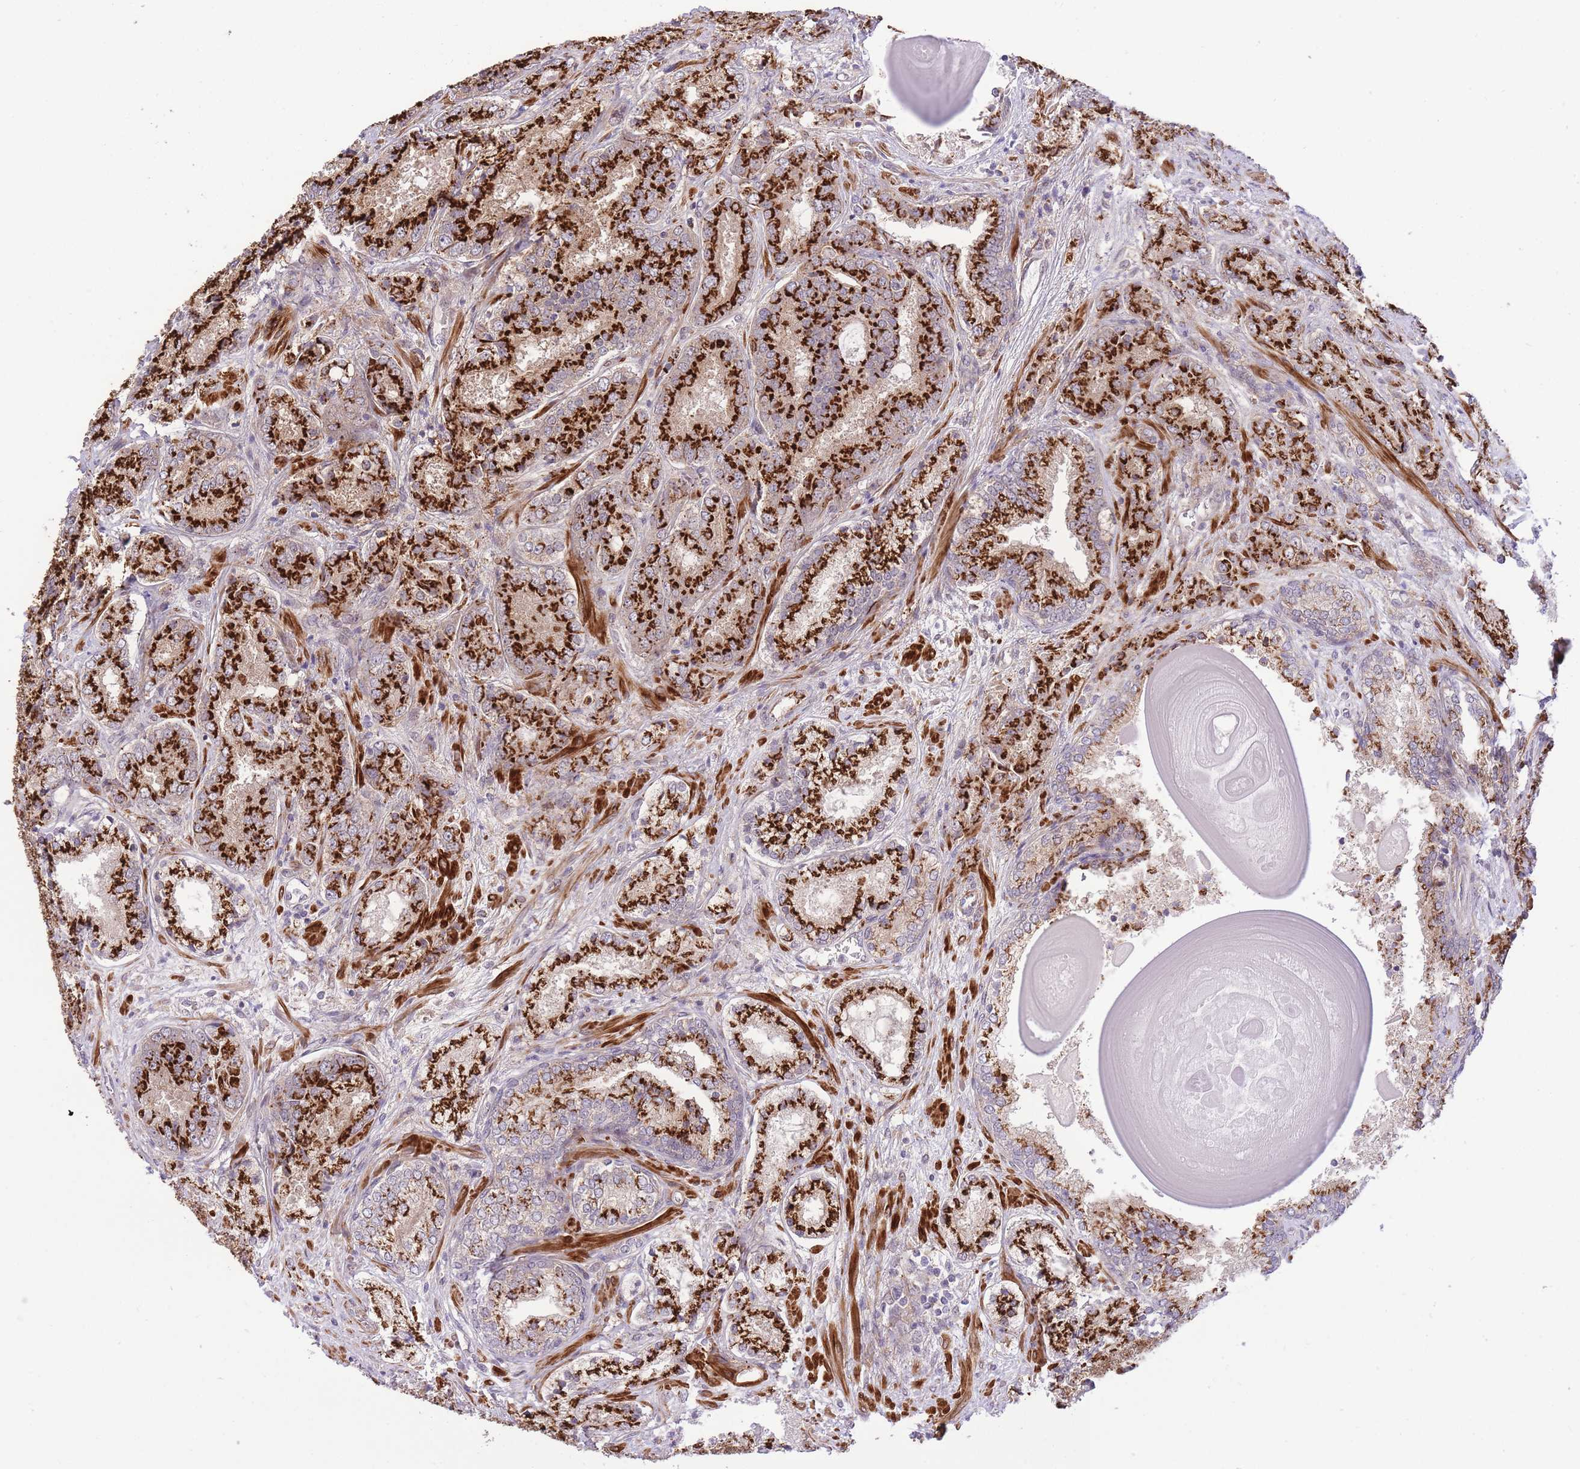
{"staining": {"intensity": "strong", "quantity": ">75%", "location": "cytoplasmic/membranous"}, "tissue": "prostate cancer", "cell_type": "Tumor cells", "image_type": "cancer", "snomed": [{"axis": "morphology", "description": "Adenocarcinoma, High grade"}, {"axis": "topography", "description": "Prostate"}], "caption": "Tumor cells show high levels of strong cytoplasmic/membranous positivity in about >75% of cells in prostate adenocarcinoma (high-grade).", "gene": "ZBED5", "patient": {"sex": "male", "age": 63}}